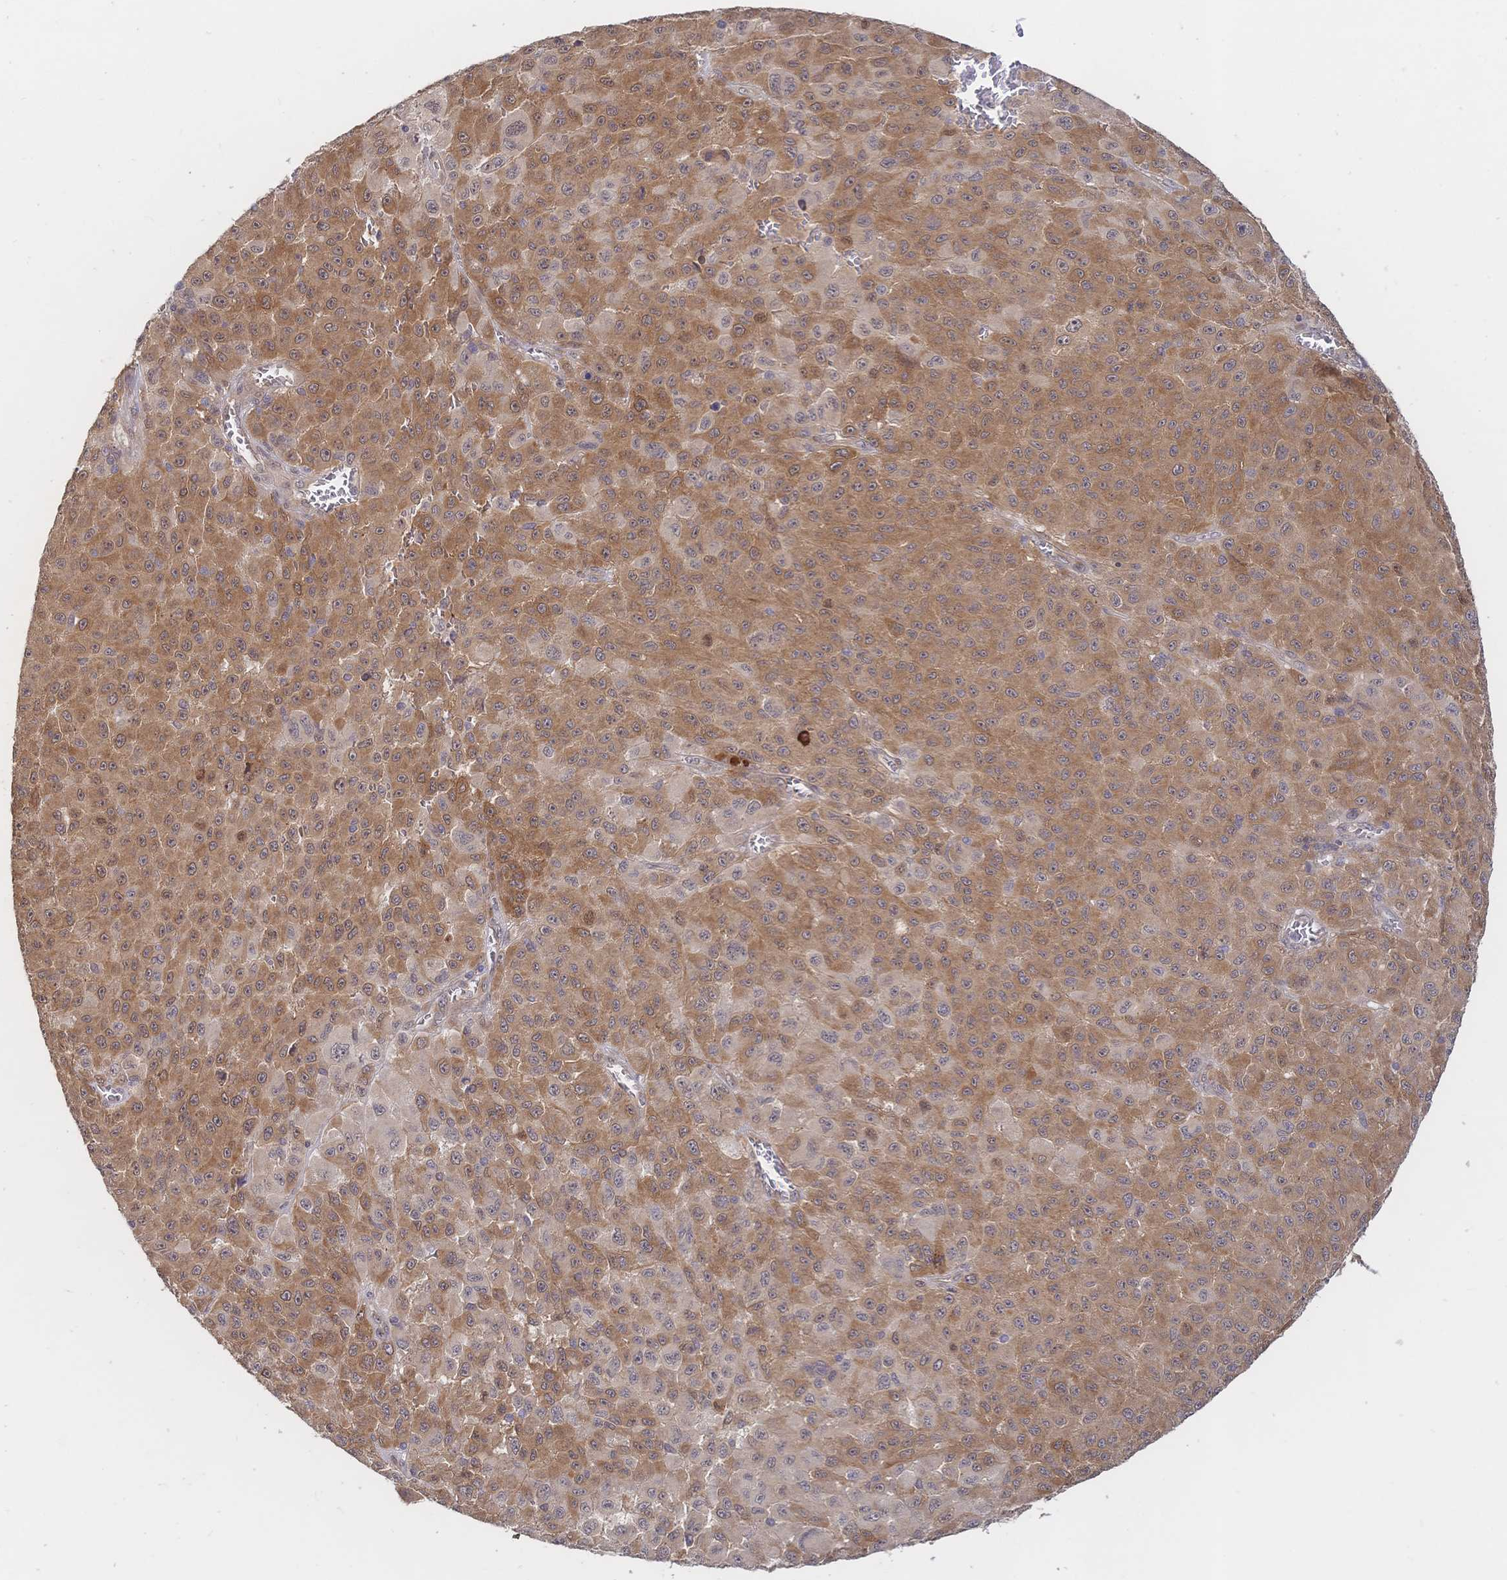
{"staining": {"intensity": "moderate", "quantity": ">75%", "location": "cytoplasmic/membranous,nuclear"}, "tissue": "melanoma", "cell_type": "Tumor cells", "image_type": "cancer", "snomed": [{"axis": "morphology", "description": "Malignant melanoma, NOS"}, {"axis": "topography", "description": "Skin"}], "caption": "Human melanoma stained with a brown dye exhibits moderate cytoplasmic/membranous and nuclear positive staining in approximately >75% of tumor cells.", "gene": "LMO4", "patient": {"sex": "male", "age": 73}}